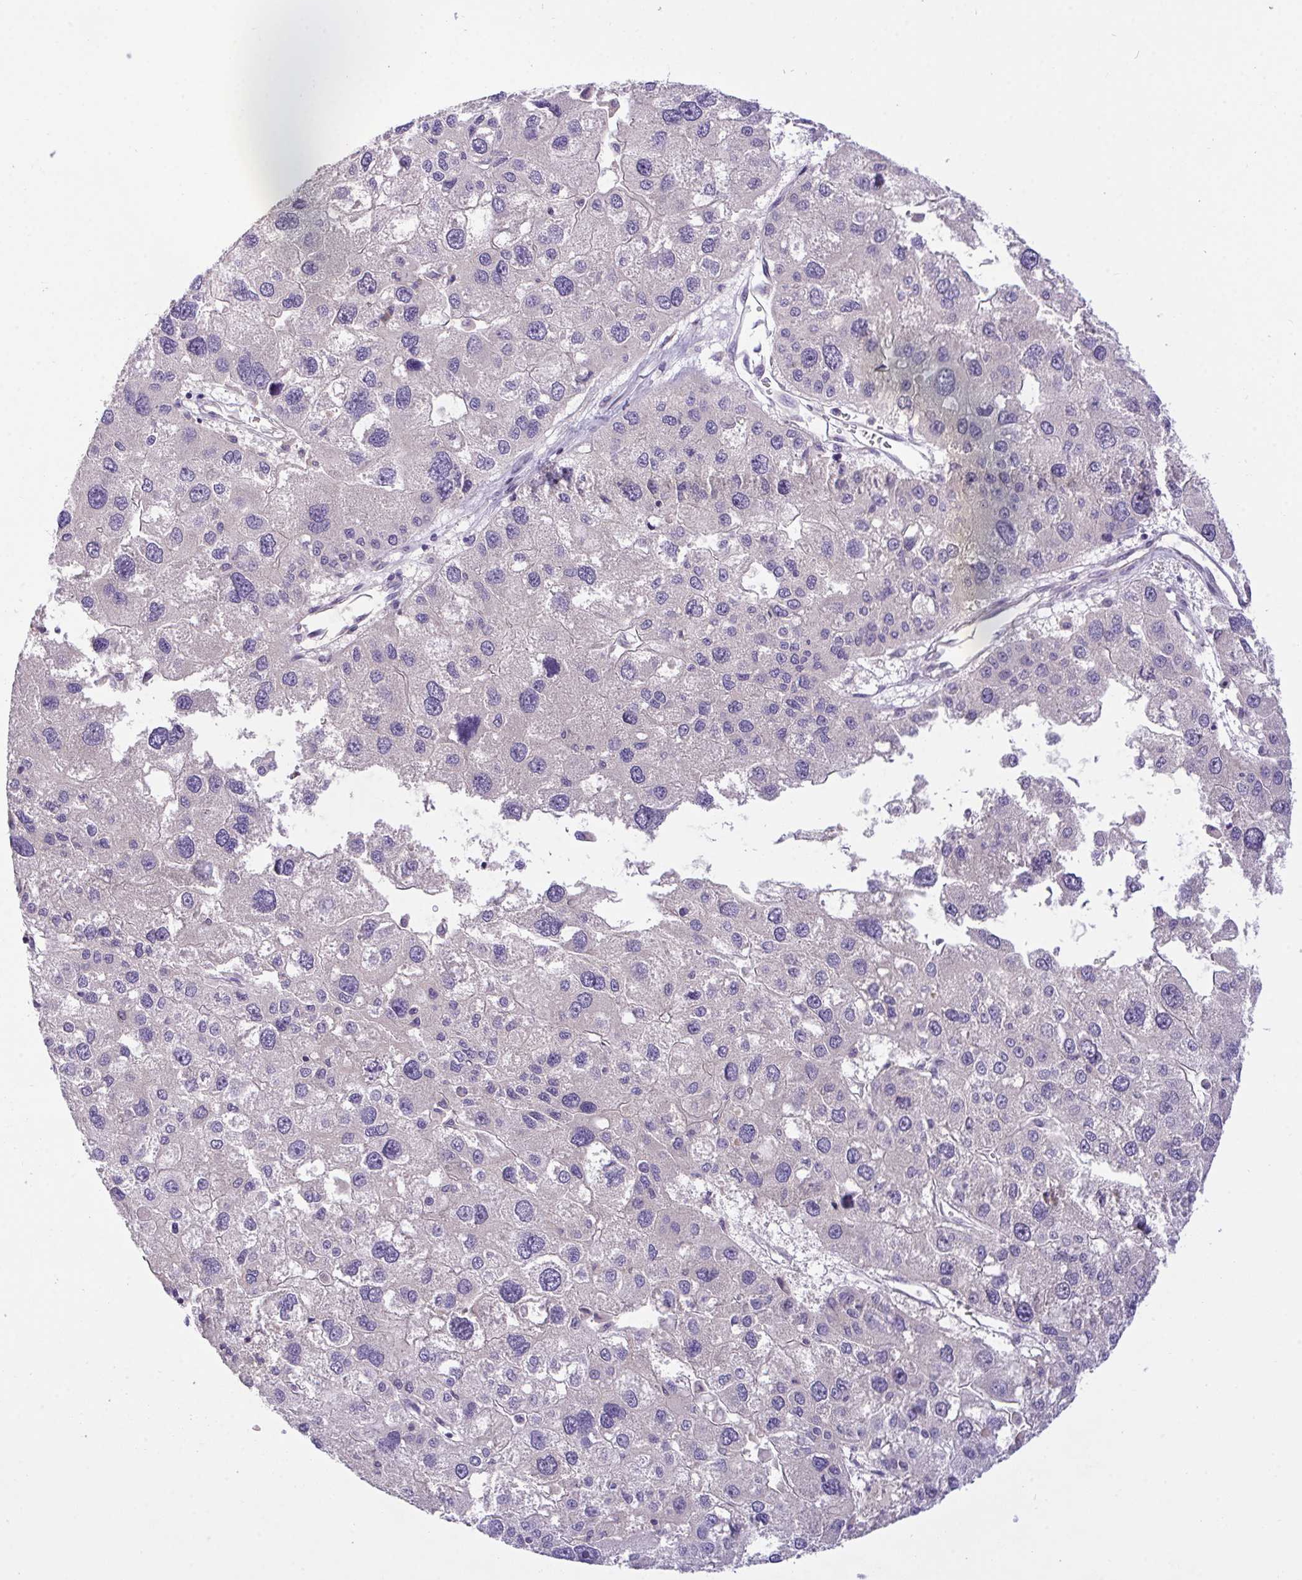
{"staining": {"intensity": "negative", "quantity": "none", "location": "none"}, "tissue": "liver cancer", "cell_type": "Tumor cells", "image_type": "cancer", "snomed": [{"axis": "morphology", "description": "Carcinoma, Hepatocellular, NOS"}, {"axis": "topography", "description": "Liver"}], "caption": "Immunohistochemical staining of human liver hepatocellular carcinoma shows no significant expression in tumor cells.", "gene": "ZNF581", "patient": {"sex": "male", "age": 73}}